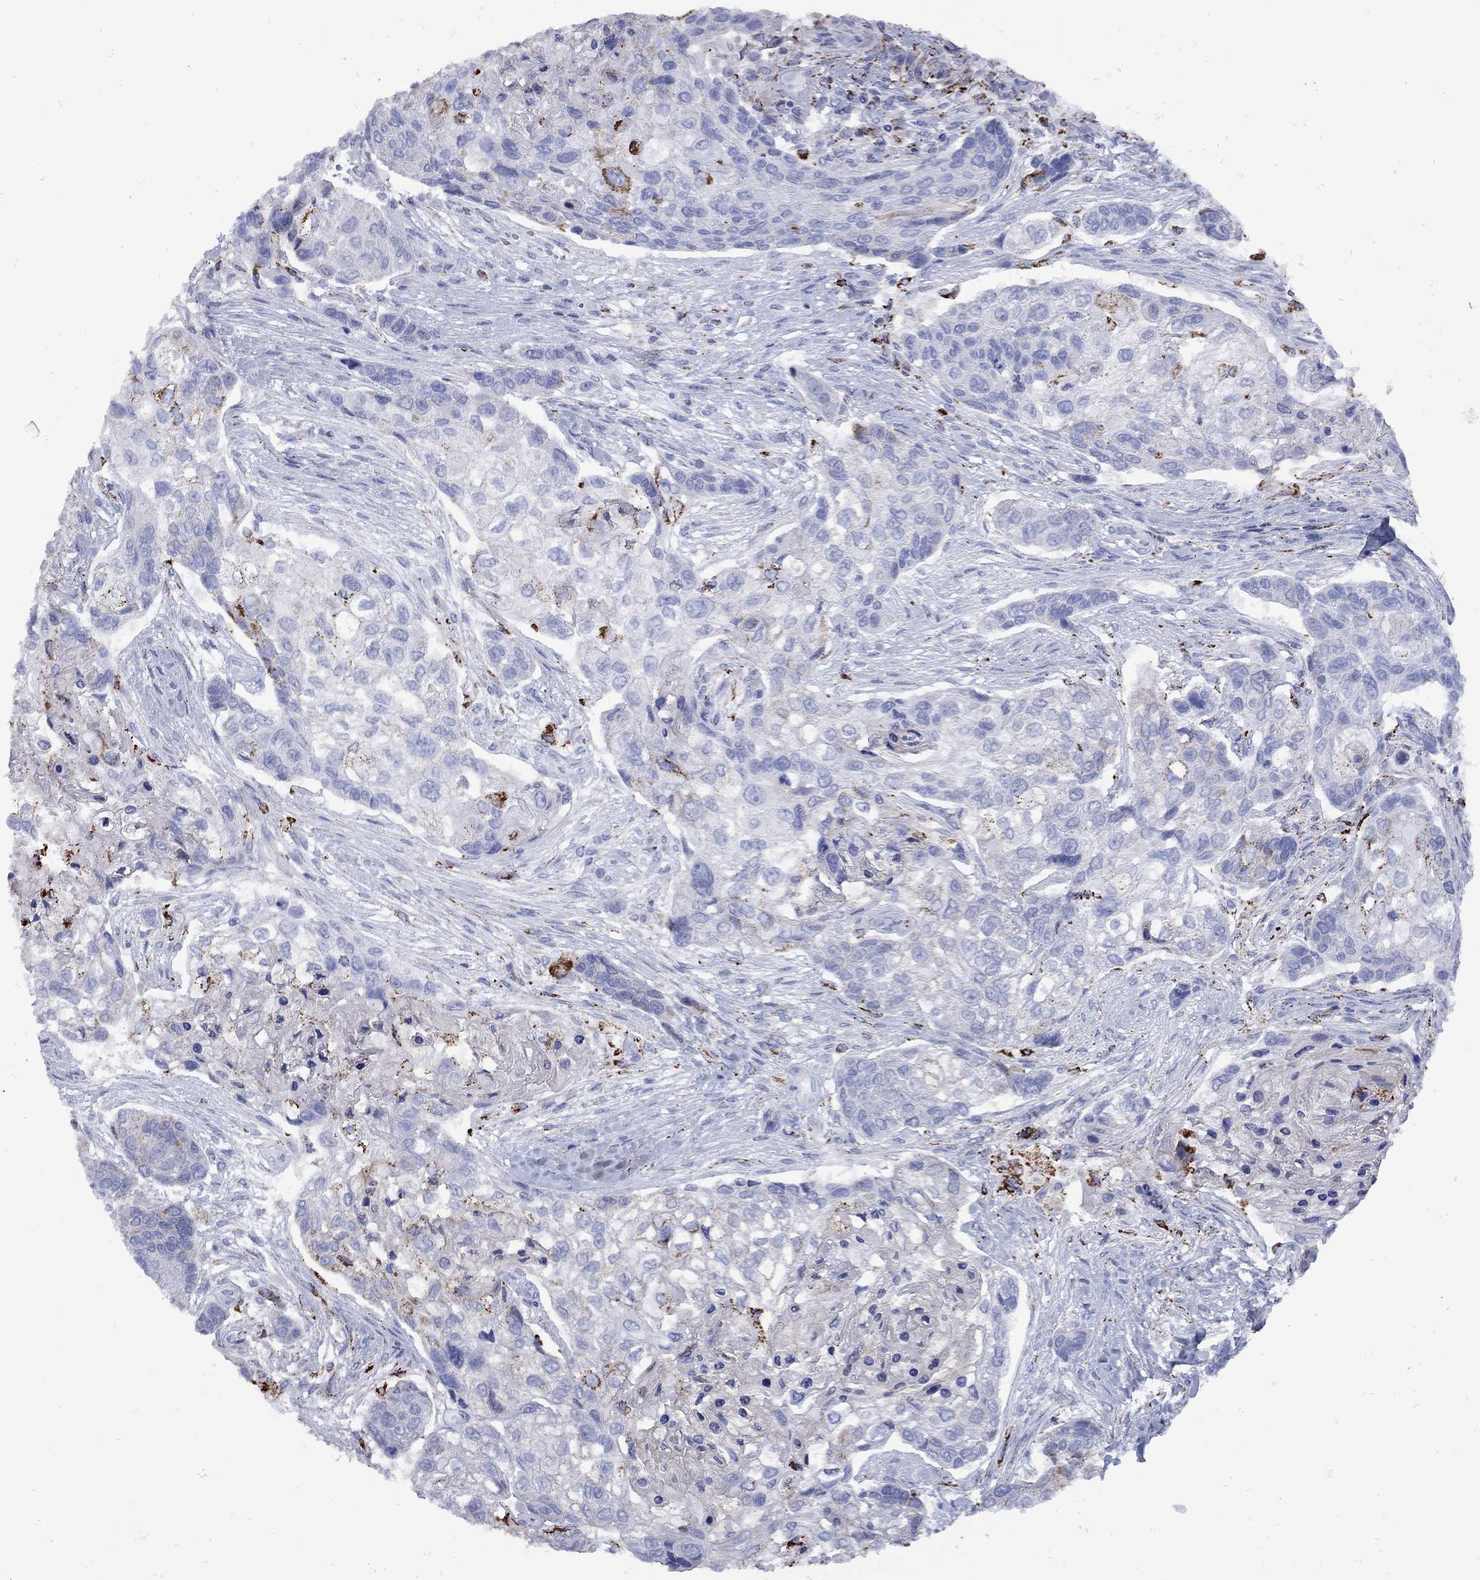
{"staining": {"intensity": "moderate", "quantity": "<25%", "location": "cytoplasmic/membranous"}, "tissue": "lung cancer", "cell_type": "Tumor cells", "image_type": "cancer", "snomed": [{"axis": "morphology", "description": "Squamous cell carcinoma, NOS"}, {"axis": "topography", "description": "Lung"}], "caption": "Immunohistochemistry (IHC) (DAB) staining of human lung cancer (squamous cell carcinoma) exhibits moderate cytoplasmic/membranous protein staining in approximately <25% of tumor cells.", "gene": "SESTD1", "patient": {"sex": "male", "age": 69}}